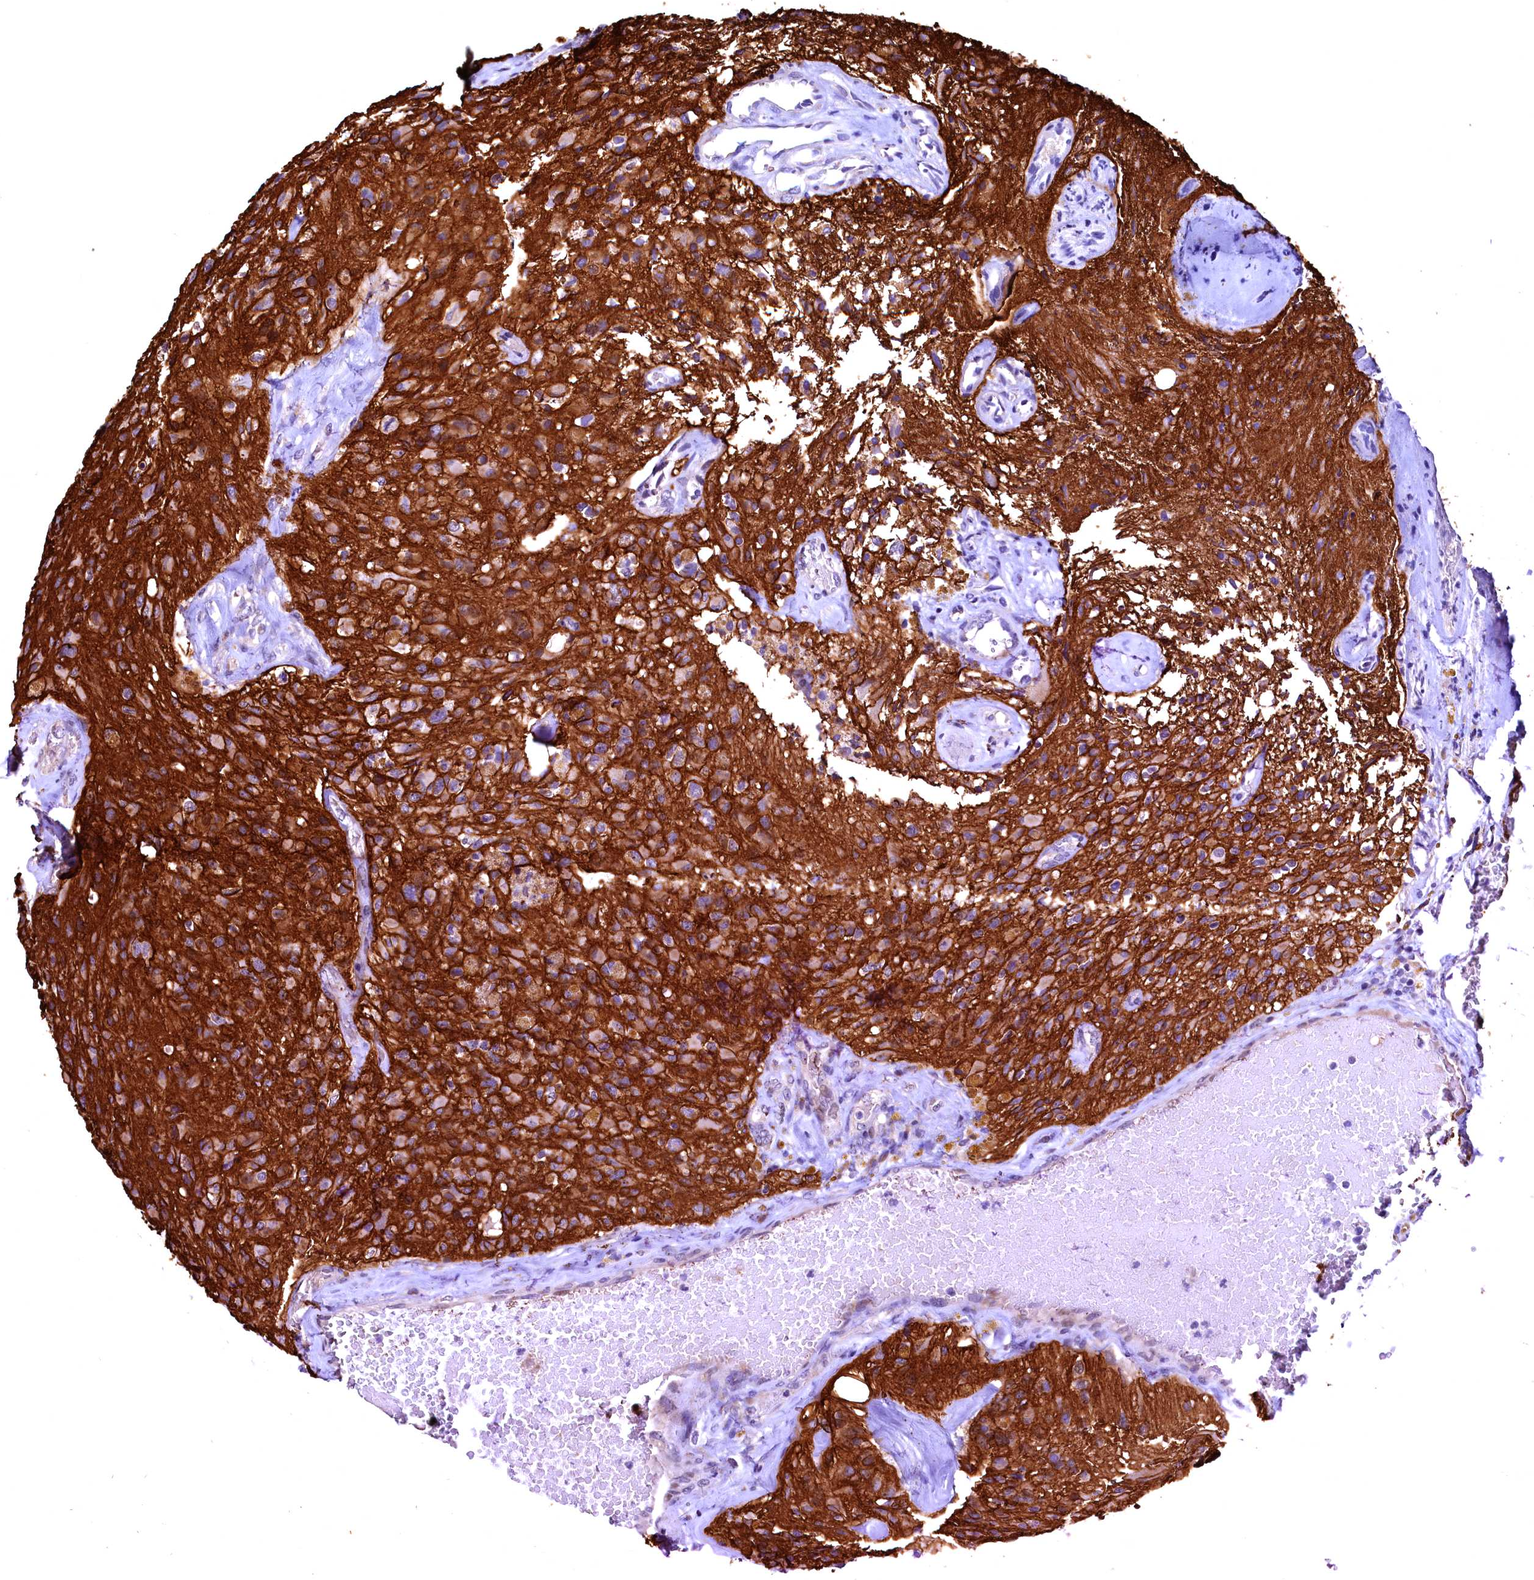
{"staining": {"intensity": "weak", "quantity": "25%-75%", "location": "cytoplasmic/membranous"}, "tissue": "glioma", "cell_type": "Tumor cells", "image_type": "cancer", "snomed": [{"axis": "morphology", "description": "Glioma, malignant, High grade"}, {"axis": "topography", "description": "Brain"}], "caption": "DAB (3,3'-diaminobenzidine) immunohistochemical staining of malignant glioma (high-grade) shows weak cytoplasmic/membranous protein positivity in approximately 25%-75% of tumor cells. (DAB = brown stain, brightfield microscopy at high magnification).", "gene": "LATS2", "patient": {"sex": "male", "age": 69}}